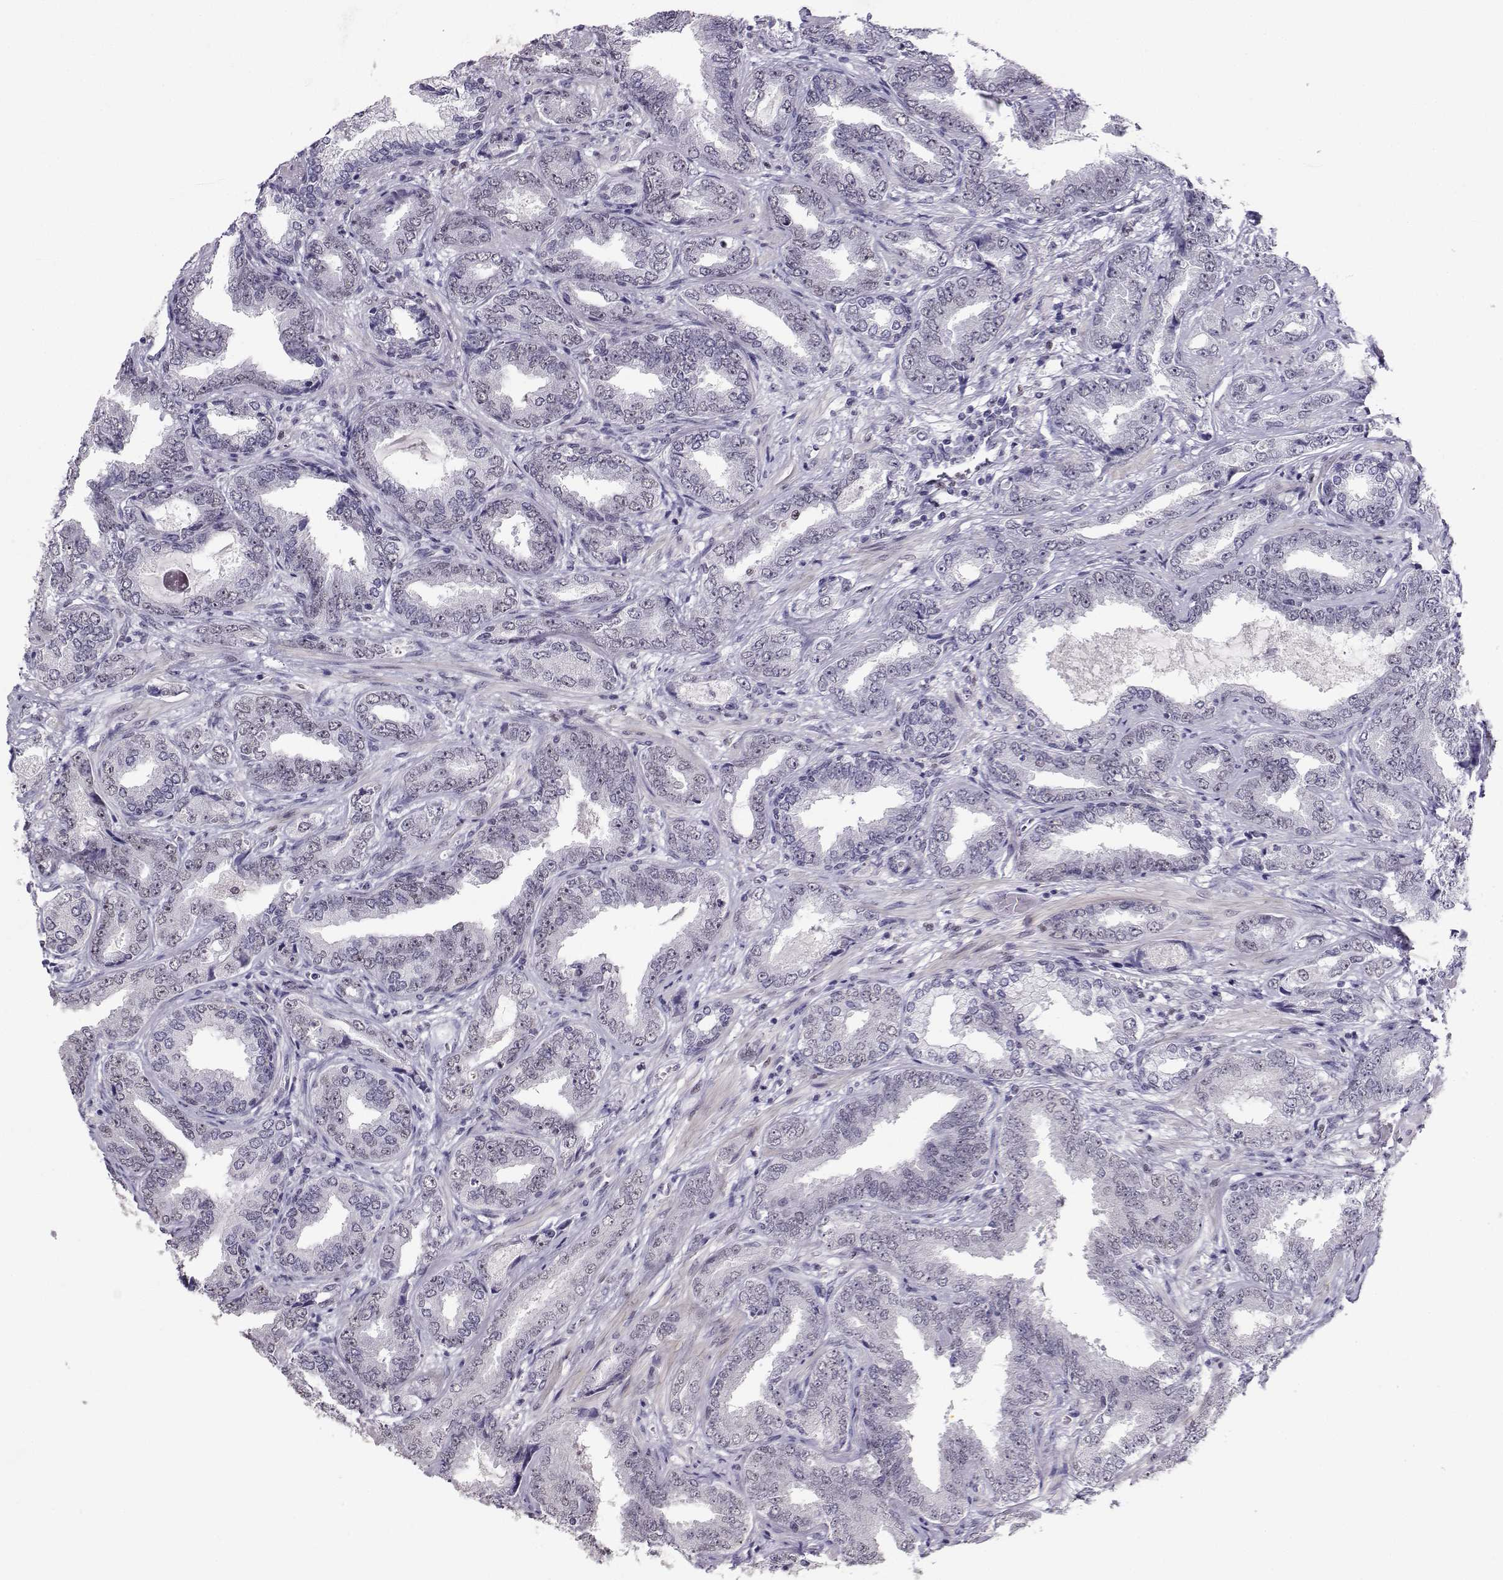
{"staining": {"intensity": "negative", "quantity": "none", "location": "none"}, "tissue": "prostate cancer", "cell_type": "Tumor cells", "image_type": "cancer", "snomed": [{"axis": "morphology", "description": "Adenocarcinoma, Low grade"}, {"axis": "topography", "description": "Prostate"}], "caption": "This is an immunohistochemistry (IHC) photomicrograph of prostate adenocarcinoma (low-grade). There is no staining in tumor cells.", "gene": "TEDC2", "patient": {"sex": "male", "age": 68}}